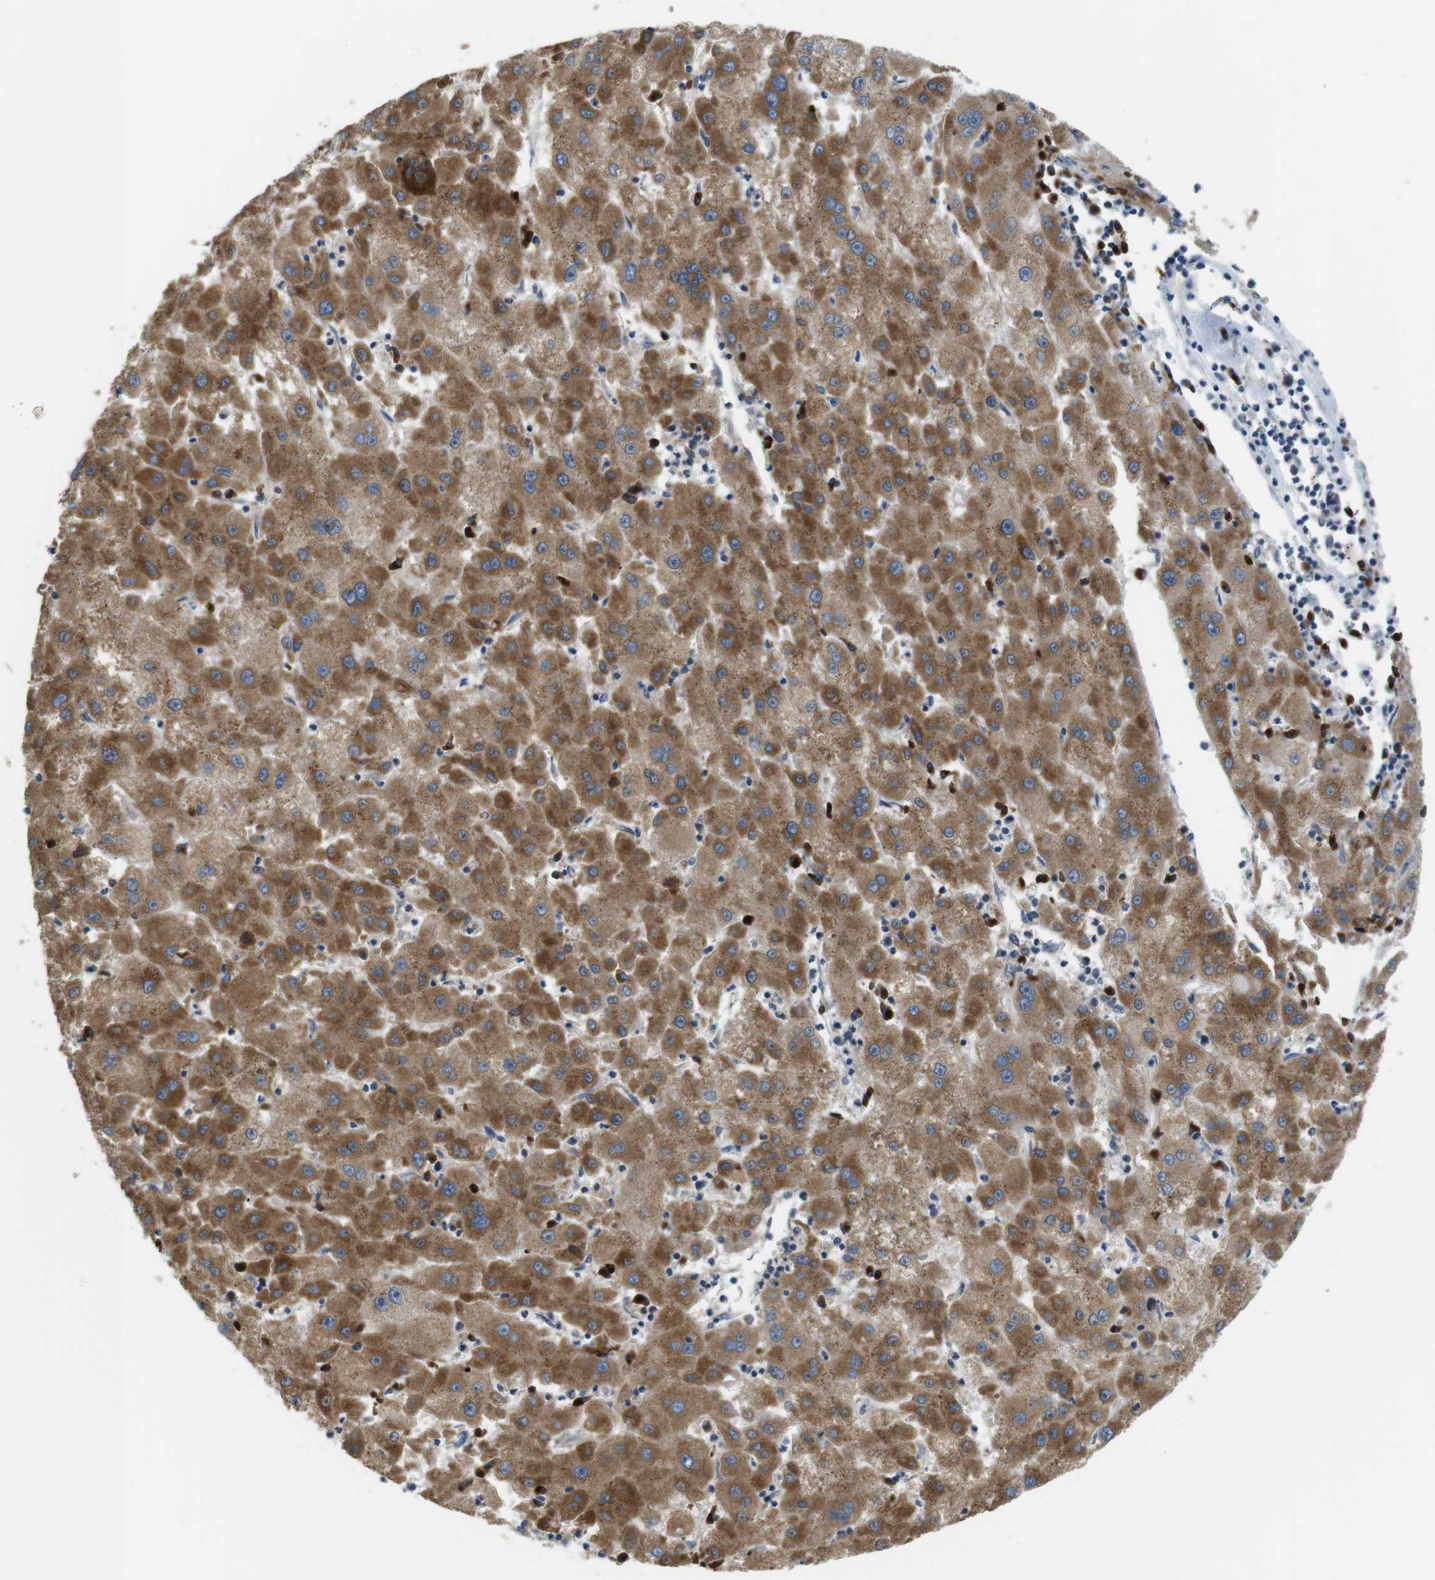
{"staining": {"intensity": "moderate", "quantity": ">75%", "location": "cytoplasmic/membranous"}, "tissue": "liver cancer", "cell_type": "Tumor cells", "image_type": "cancer", "snomed": [{"axis": "morphology", "description": "Carcinoma, Hepatocellular, NOS"}, {"axis": "topography", "description": "Liver"}], "caption": "Tumor cells exhibit medium levels of moderate cytoplasmic/membranous positivity in about >75% of cells in human hepatocellular carcinoma (liver). The protein is stained brown, and the nuclei are stained in blue (DAB IHC with brightfield microscopy, high magnification).", "gene": "TMEM143", "patient": {"sex": "male", "age": 72}}